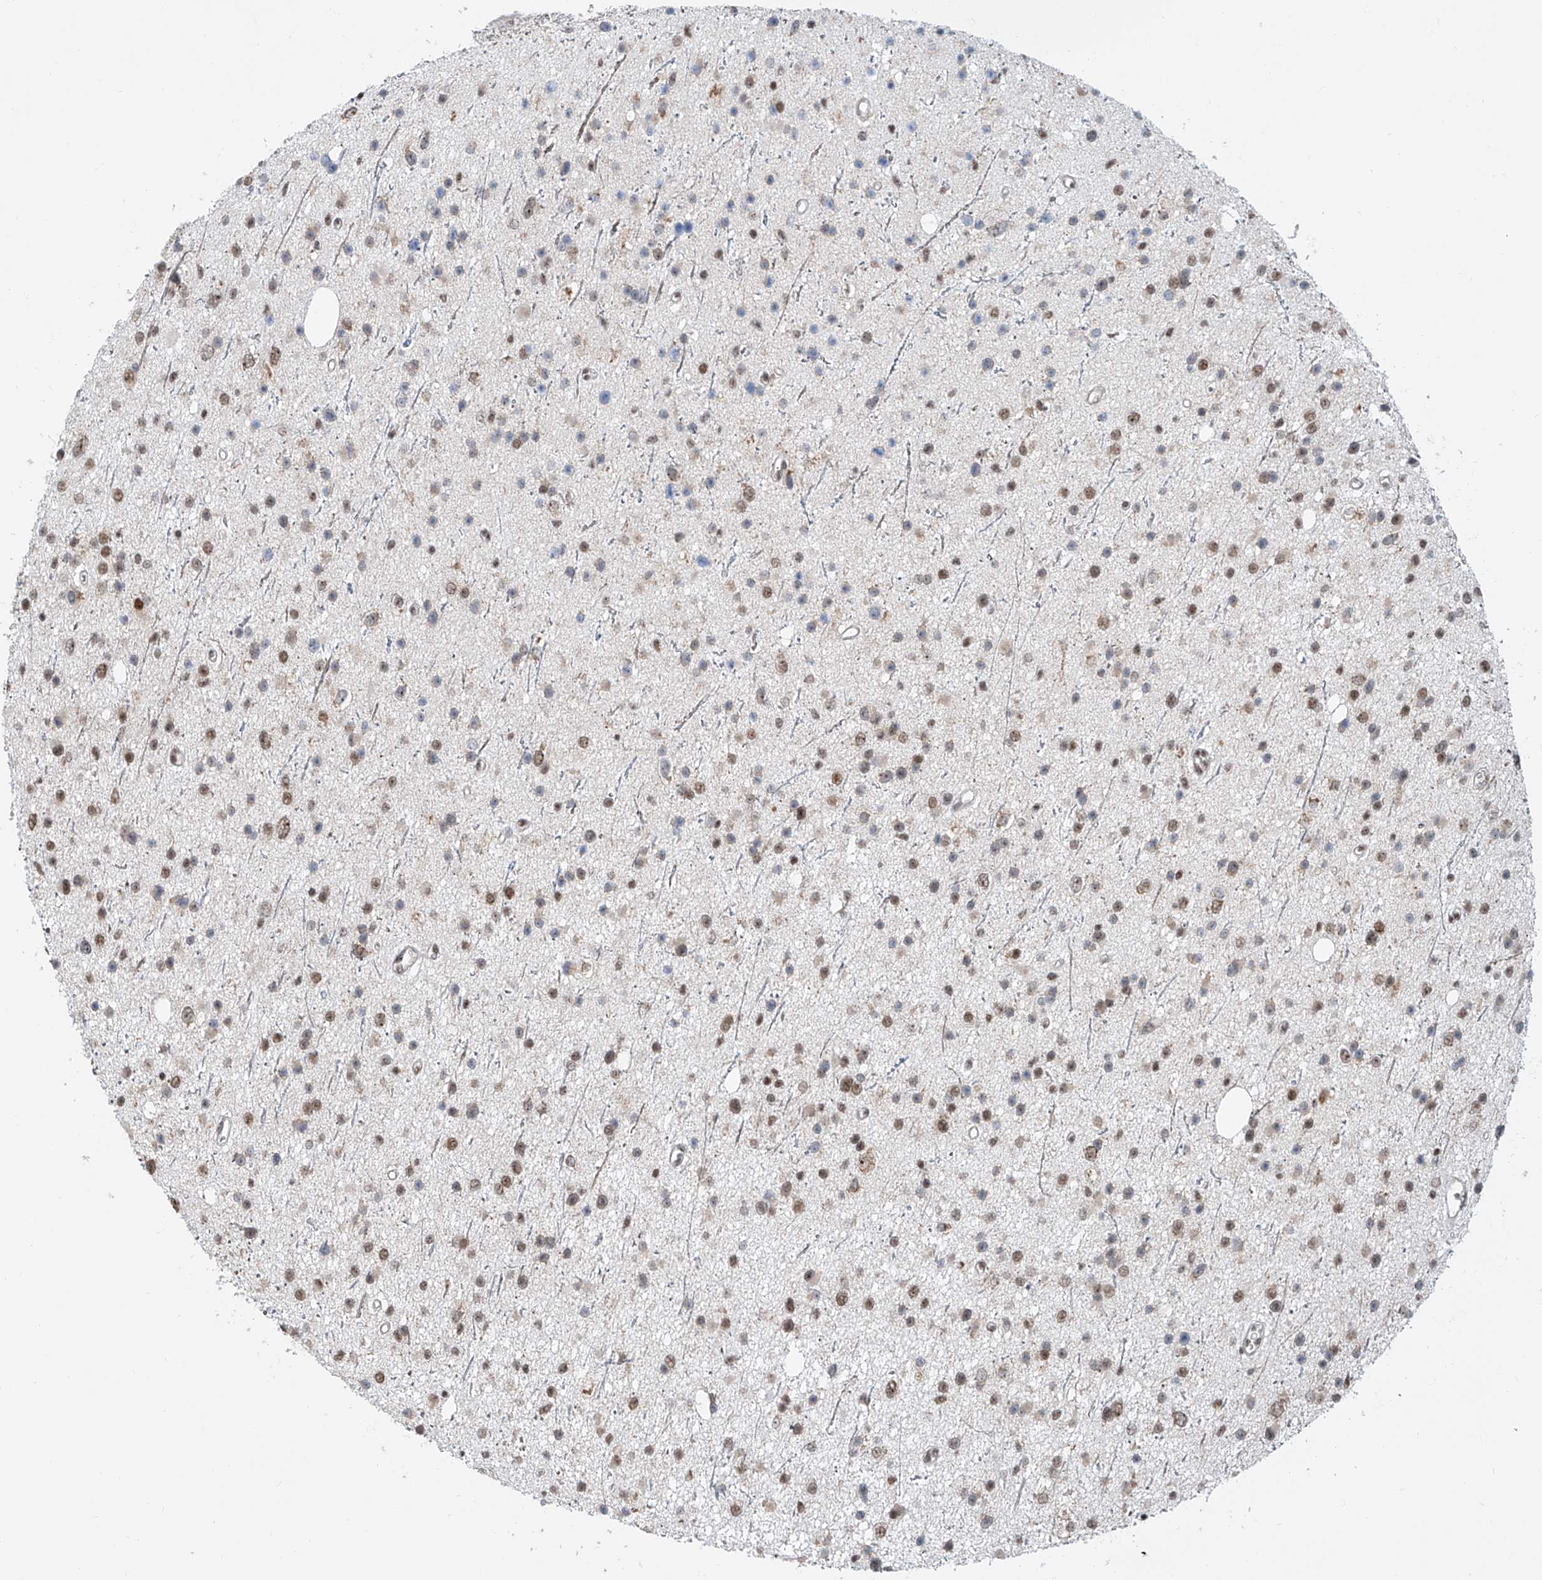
{"staining": {"intensity": "moderate", "quantity": ">75%", "location": "nuclear"}, "tissue": "glioma", "cell_type": "Tumor cells", "image_type": "cancer", "snomed": [{"axis": "morphology", "description": "Glioma, malignant, Low grade"}, {"axis": "topography", "description": "Cerebral cortex"}], "caption": "Brown immunohistochemical staining in human malignant low-grade glioma shows moderate nuclear positivity in about >75% of tumor cells.", "gene": "SDE2", "patient": {"sex": "female", "age": 39}}